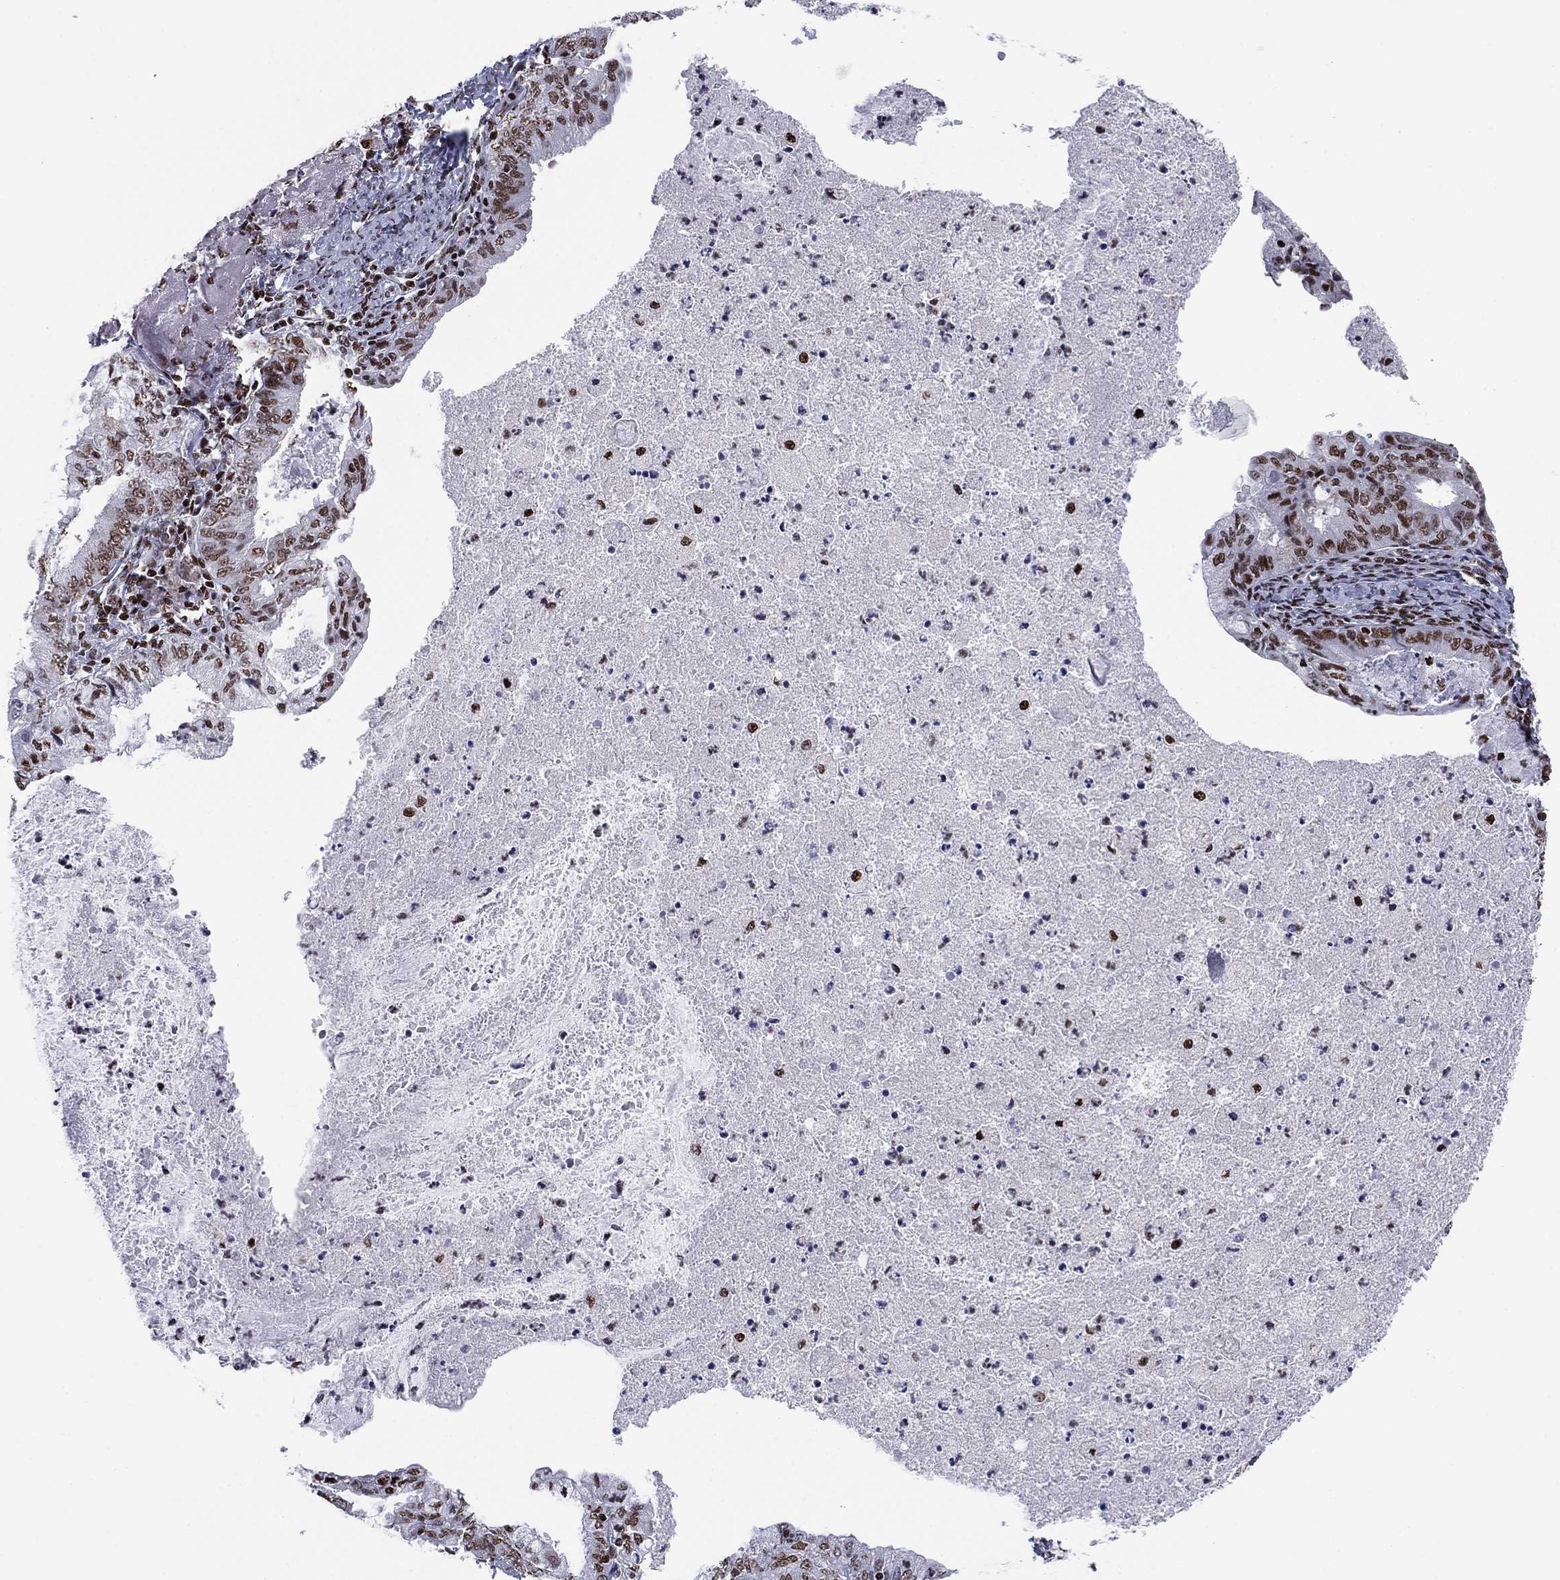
{"staining": {"intensity": "strong", "quantity": "25%-75%", "location": "nuclear"}, "tissue": "endometrial cancer", "cell_type": "Tumor cells", "image_type": "cancer", "snomed": [{"axis": "morphology", "description": "Adenocarcinoma, NOS"}, {"axis": "topography", "description": "Endometrium"}], "caption": "Human adenocarcinoma (endometrial) stained with a brown dye demonstrates strong nuclear positive positivity in about 25%-75% of tumor cells.", "gene": "RPRD1B", "patient": {"sex": "female", "age": 57}}